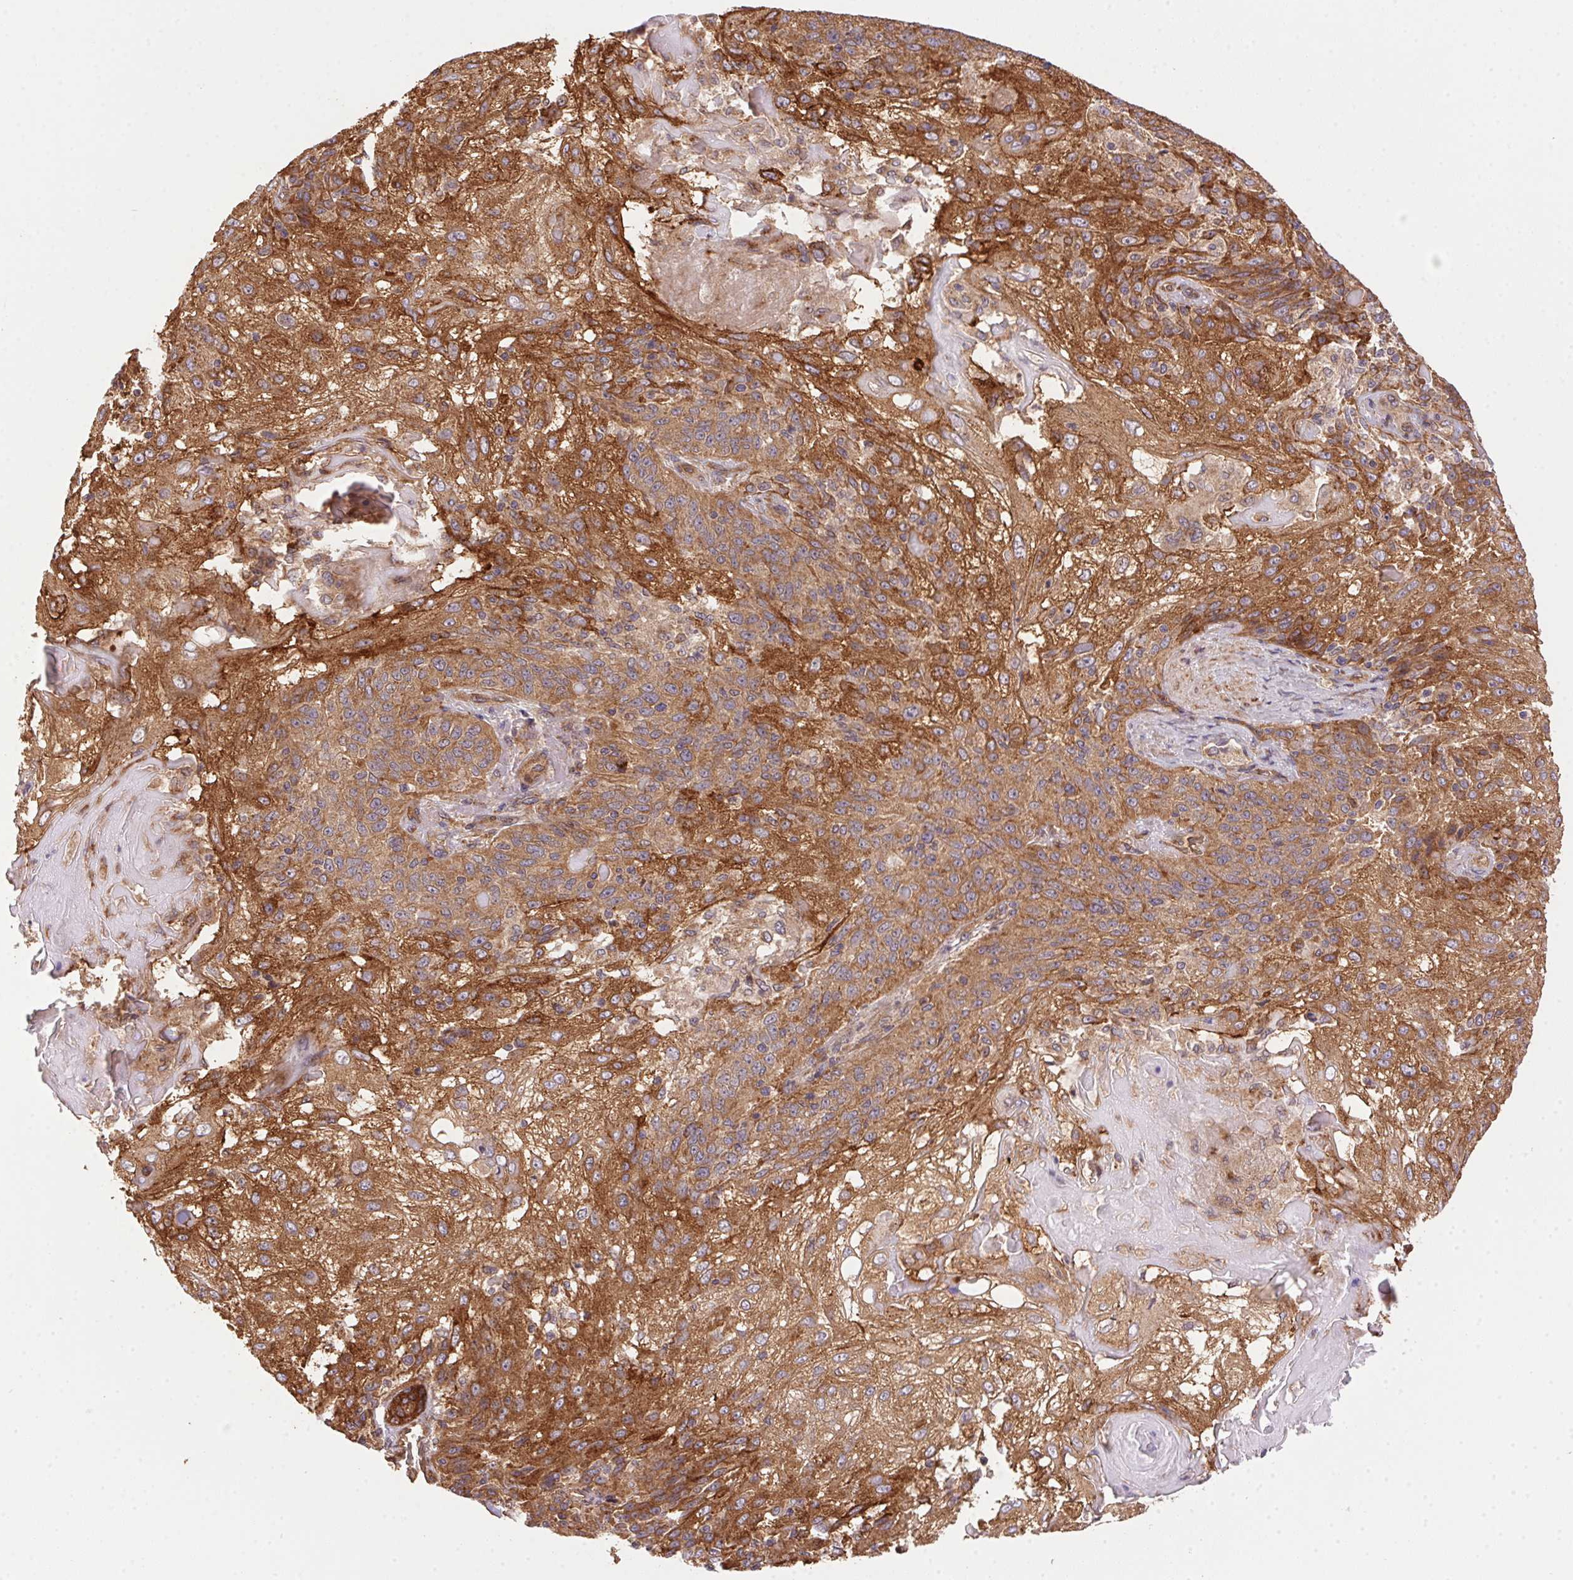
{"staining": {"intensity": "moderate", "quantity": ">75%", "location": "cytoplasmic/membranous"}, "tissue": "skin cancer", "cell_type": "Tumor cells", "image_type": "cancer", "snomed": [{"axis": "morphology", "description": "Normal tissue, NOS"}, {"axis": "morphology", "description": "Squamous cell carcinoma, NOS"}, {"axis": "topography", "description": "Skin"}], "caption": "Skin cancer tissue exhibits moderate cytoplasmic/membranous expression in approximately >75% of tumor cells (Brightfield microscopy of DAB IHC at high magnification).", "gene": "USE1", "patient": {"sex": "female", "age": 83}}